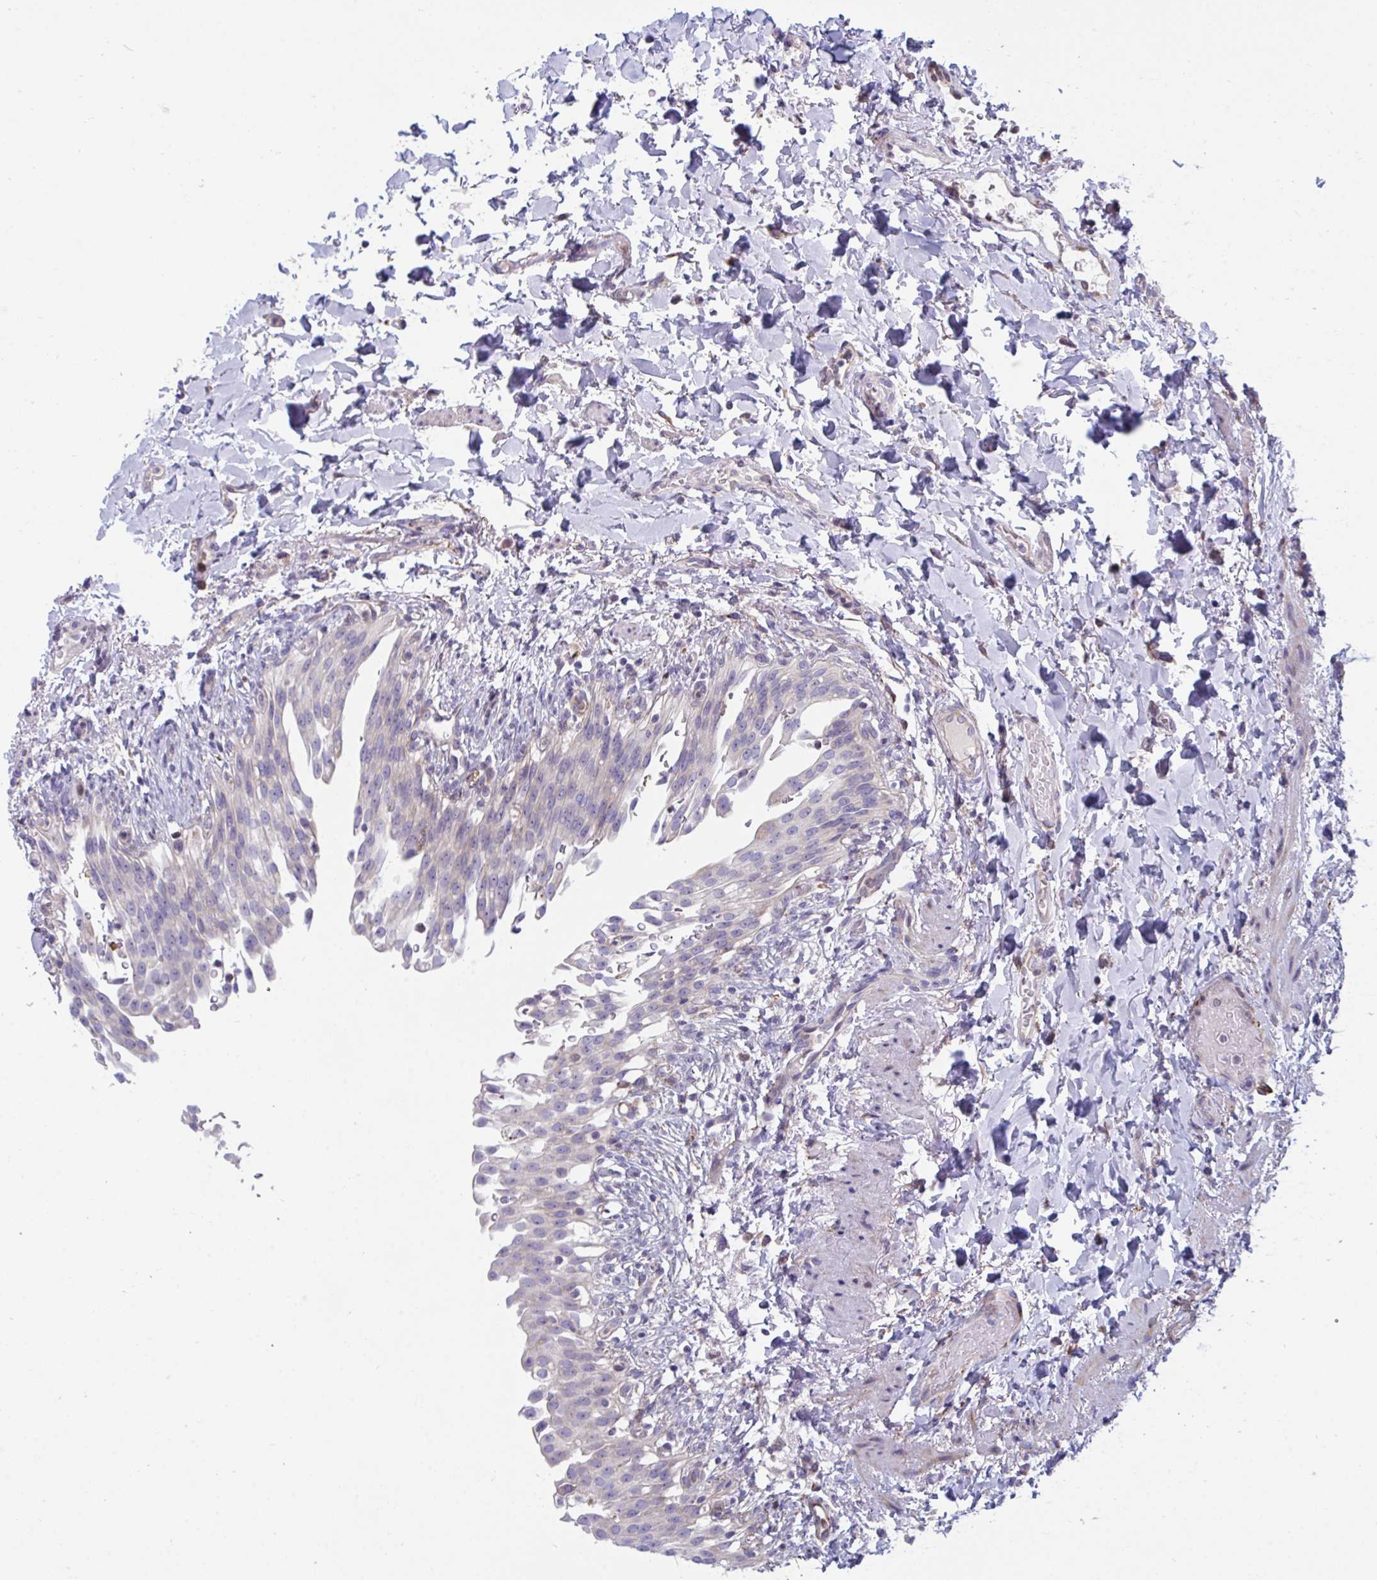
{"staining": {"intensity": "weak", "quantity": "<25%", "location": "cytoplasmic/membranous"}, "tissue": "urinary bladder", "cell_type": "Urothelial cells", "image_type": "normal", "snomed": [{"axis": "morphology", "description": "Normal tissue, NOS"}, {"axis": "topography", "description": "Urinary bladder"}, {"axis": "topography", "description": "Peripheral nerve tissue"}], "caption": "This is an immunohistochemistry image of normal urinary bladder. There is no staining in urothelial cells.", "gene": "MYMK", "patient": {"sex": "female", "age": 60}}